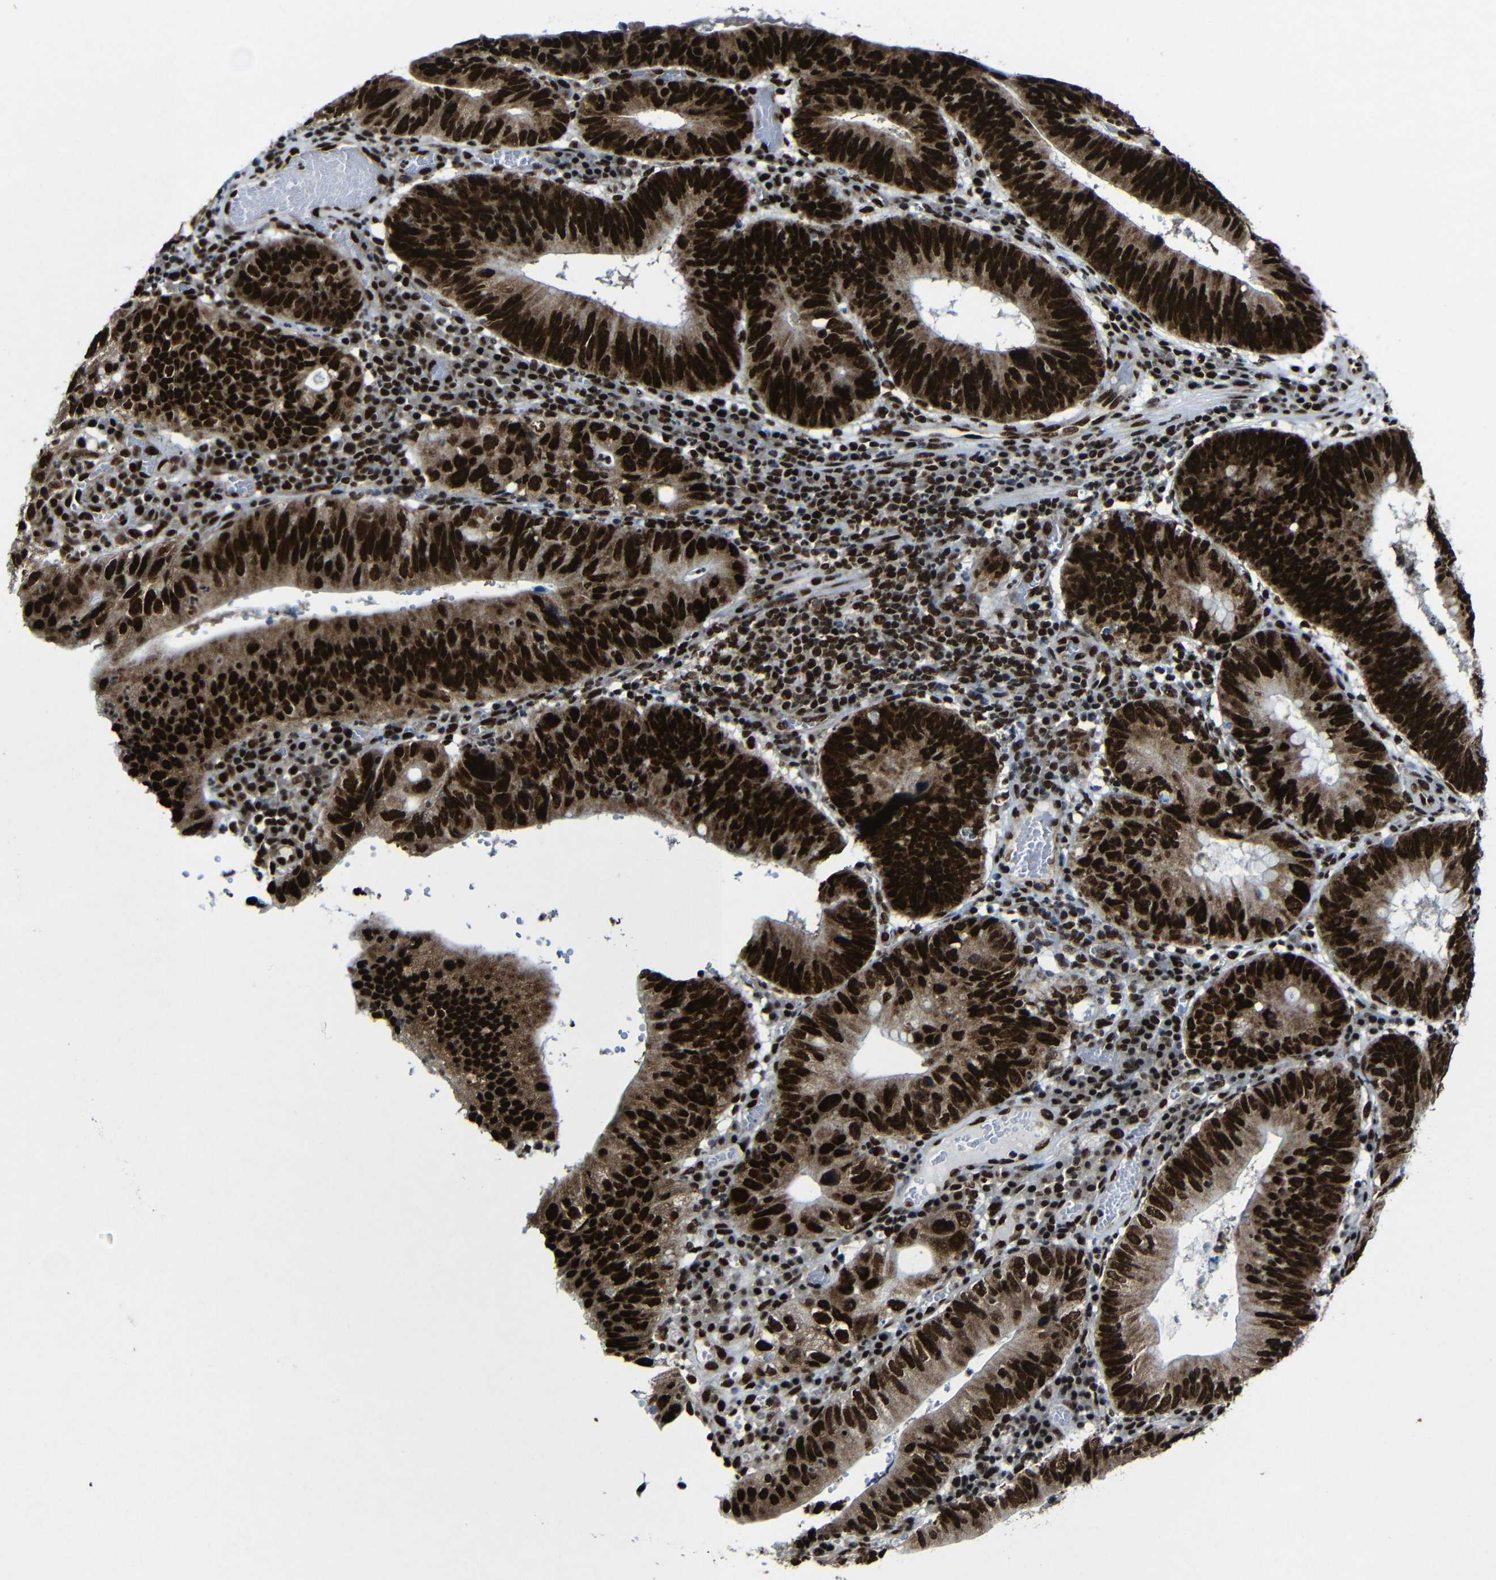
{"staining": {"intensity": "strong", "quantity": ">75%", "location": "cytoplasmic/membranous,nuclear"}, "tissue": "stomach cancer", "cell_type": "Tumor cells", "image_type": "cancer", "snomed": [{"axis": "morphology", "description": "Adenocarcinoma, NOS"}, {"axis": "topography", "description": "Stomach"}], "caption": "Immunohistochemical staining of adenocarcinoma (stomach) demonstrates high levels of strong cytoplasmic/membranous and nuclear positivity in approximately >75% of tumor cells. Nuclei are stained in blue.", "gene": "PTBP1", "patient": {"sex": "male", "age": 59}}